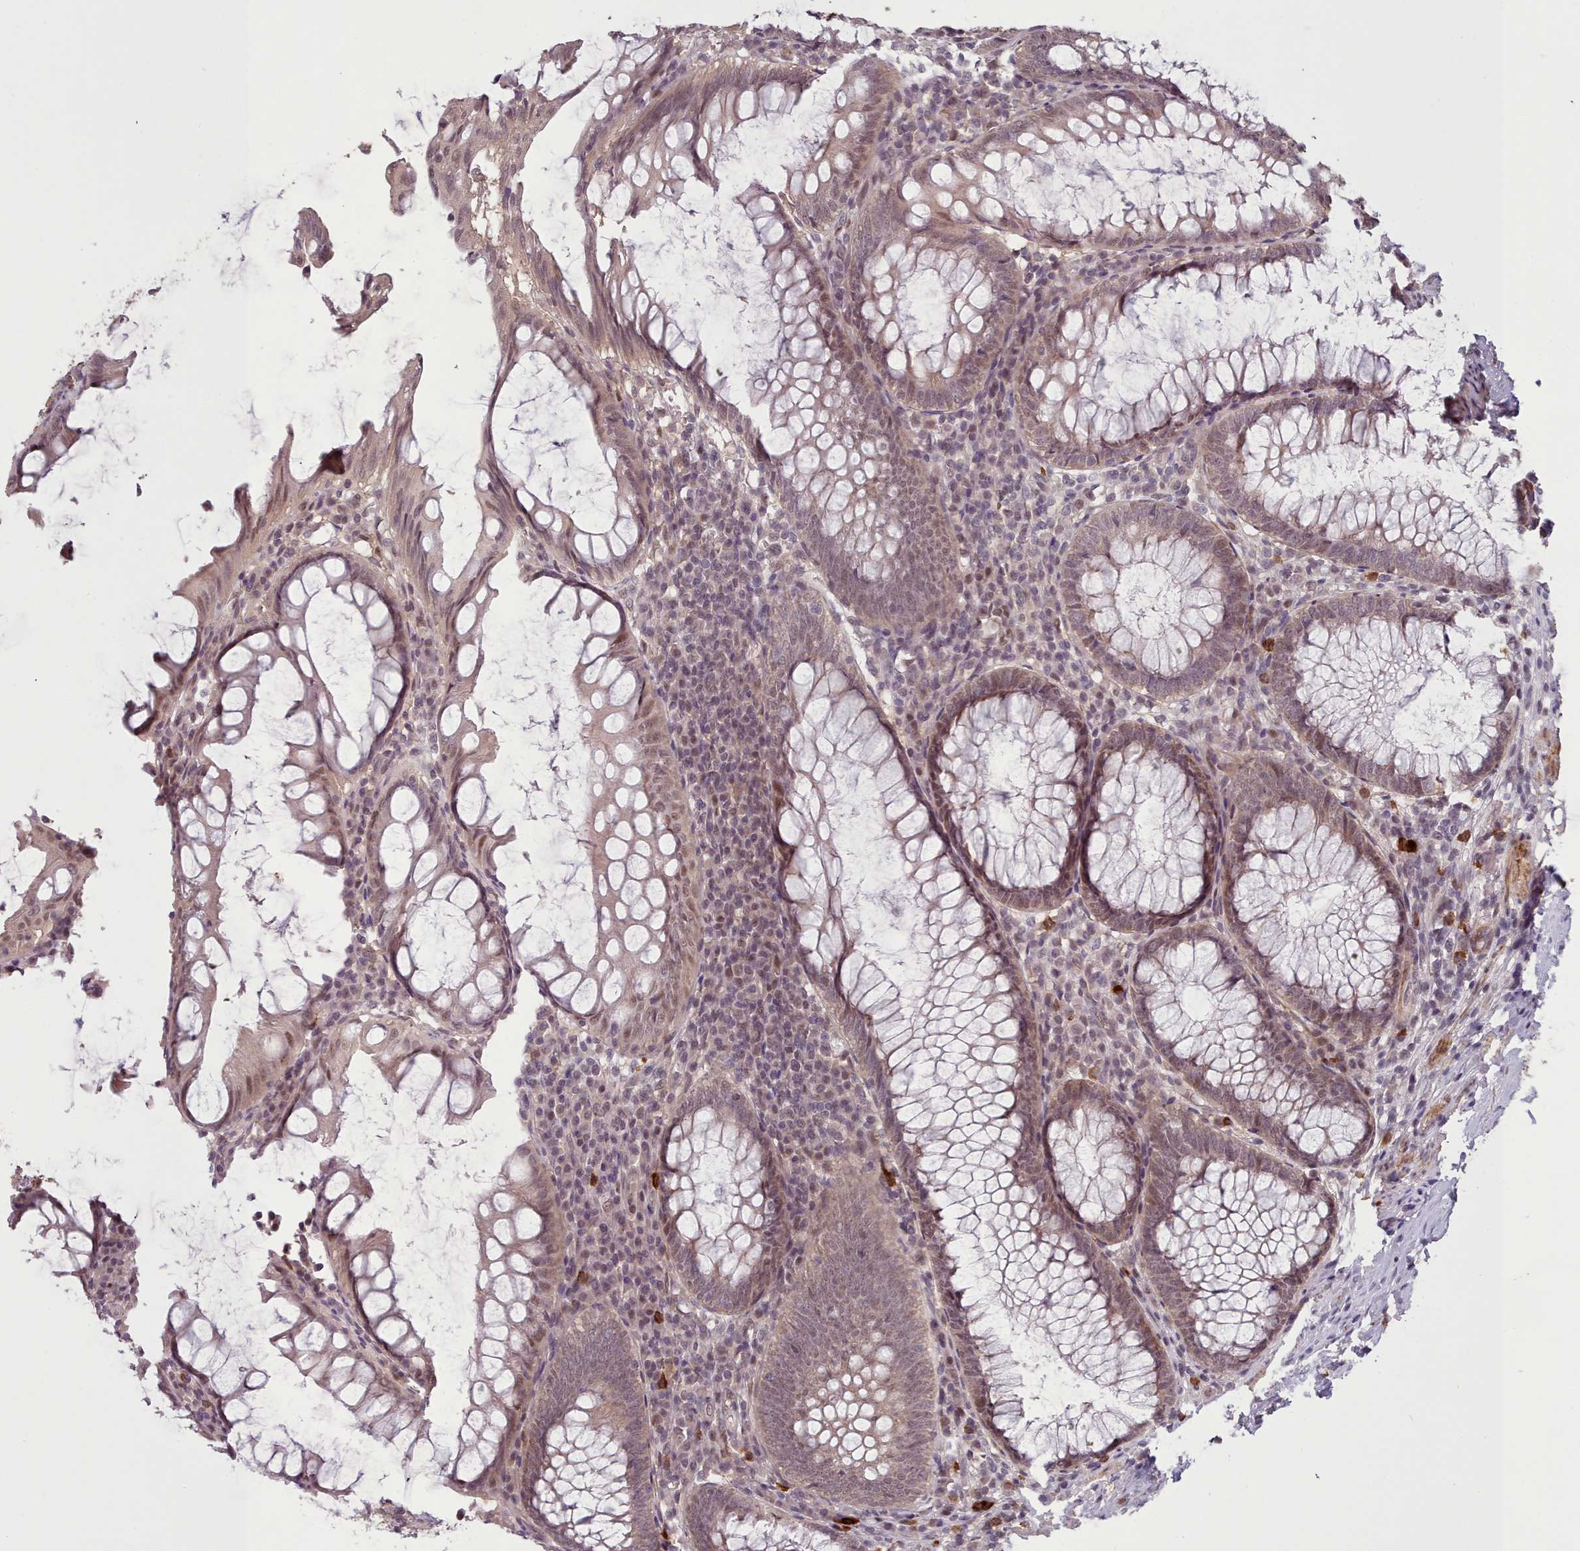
{"staining": {"intensity": "moderate", "quantity": "25%-75%", "location": "cytoplasmic/membranous,nuclear"}, "tissue": "appendix", "cell_type": "Glandular cells", "image_type": "normal", "snomed": [{"axis": "morphology", "description": "Normal tissue, NOS"}, {"axis": "topography", "description": "Appendix"}], "caption": "Brown immunohistochemical staining in normal human appendix demonstrates moderate cytoplasmic/membranous,nuclear expression in about 25%-75% of glandular cells. (Stains: DAB (3,3'-diaminobenzidine) in brown, nuclei in blue, Microscopy: brightfield microscopy at high magnification).", "gene": "CDC6", "patient": {"sex": "male", "age": 83}}